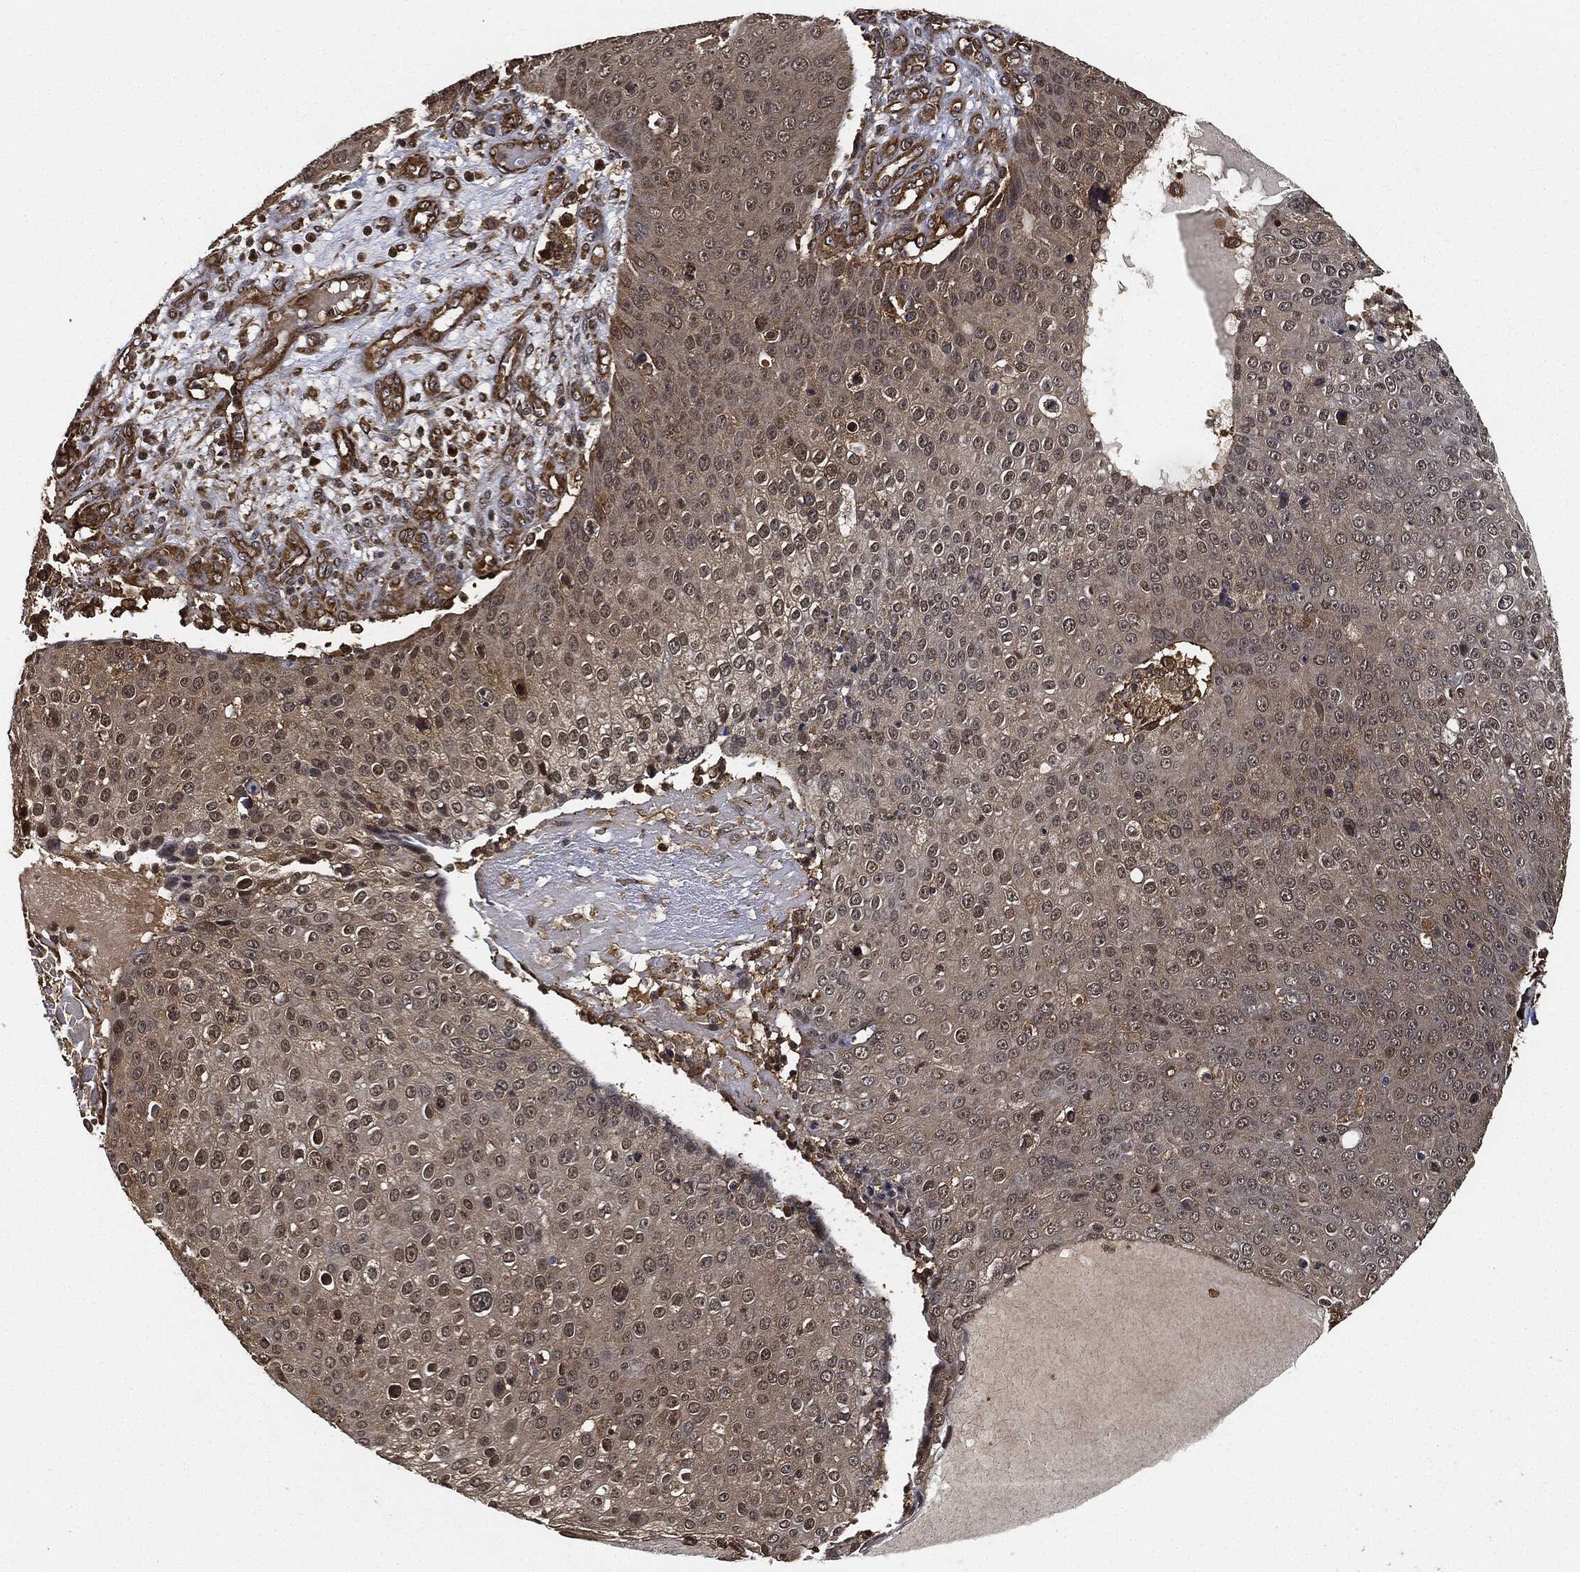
{"staining": {"intensity": "weak", "quantity": "25%-75%", "location": "cytoplasmic/membranous"}, "tissue": "skin cancer", "cell_type": "Tumor cells", "image_type": "cancer", "snomed": [{"axis": "morphology", "description": "Squamous cell carcinoma, NOS"}, {"axis": "topography", "description": "Skin"}], "caption": "Protein analysis of skin squamous cell carcinoma tissue demonstrates weak cytoplasmic/membranous staining in about 25%-75% of tumor cells. (Stains: DAB (3,3'-diaminobenzidine) in brown, nuclei in blue, Microscopy: brightfield microscopy at high magnification).", "gene": "CEP290", "patient": {"sex": "male", "age": 71}}